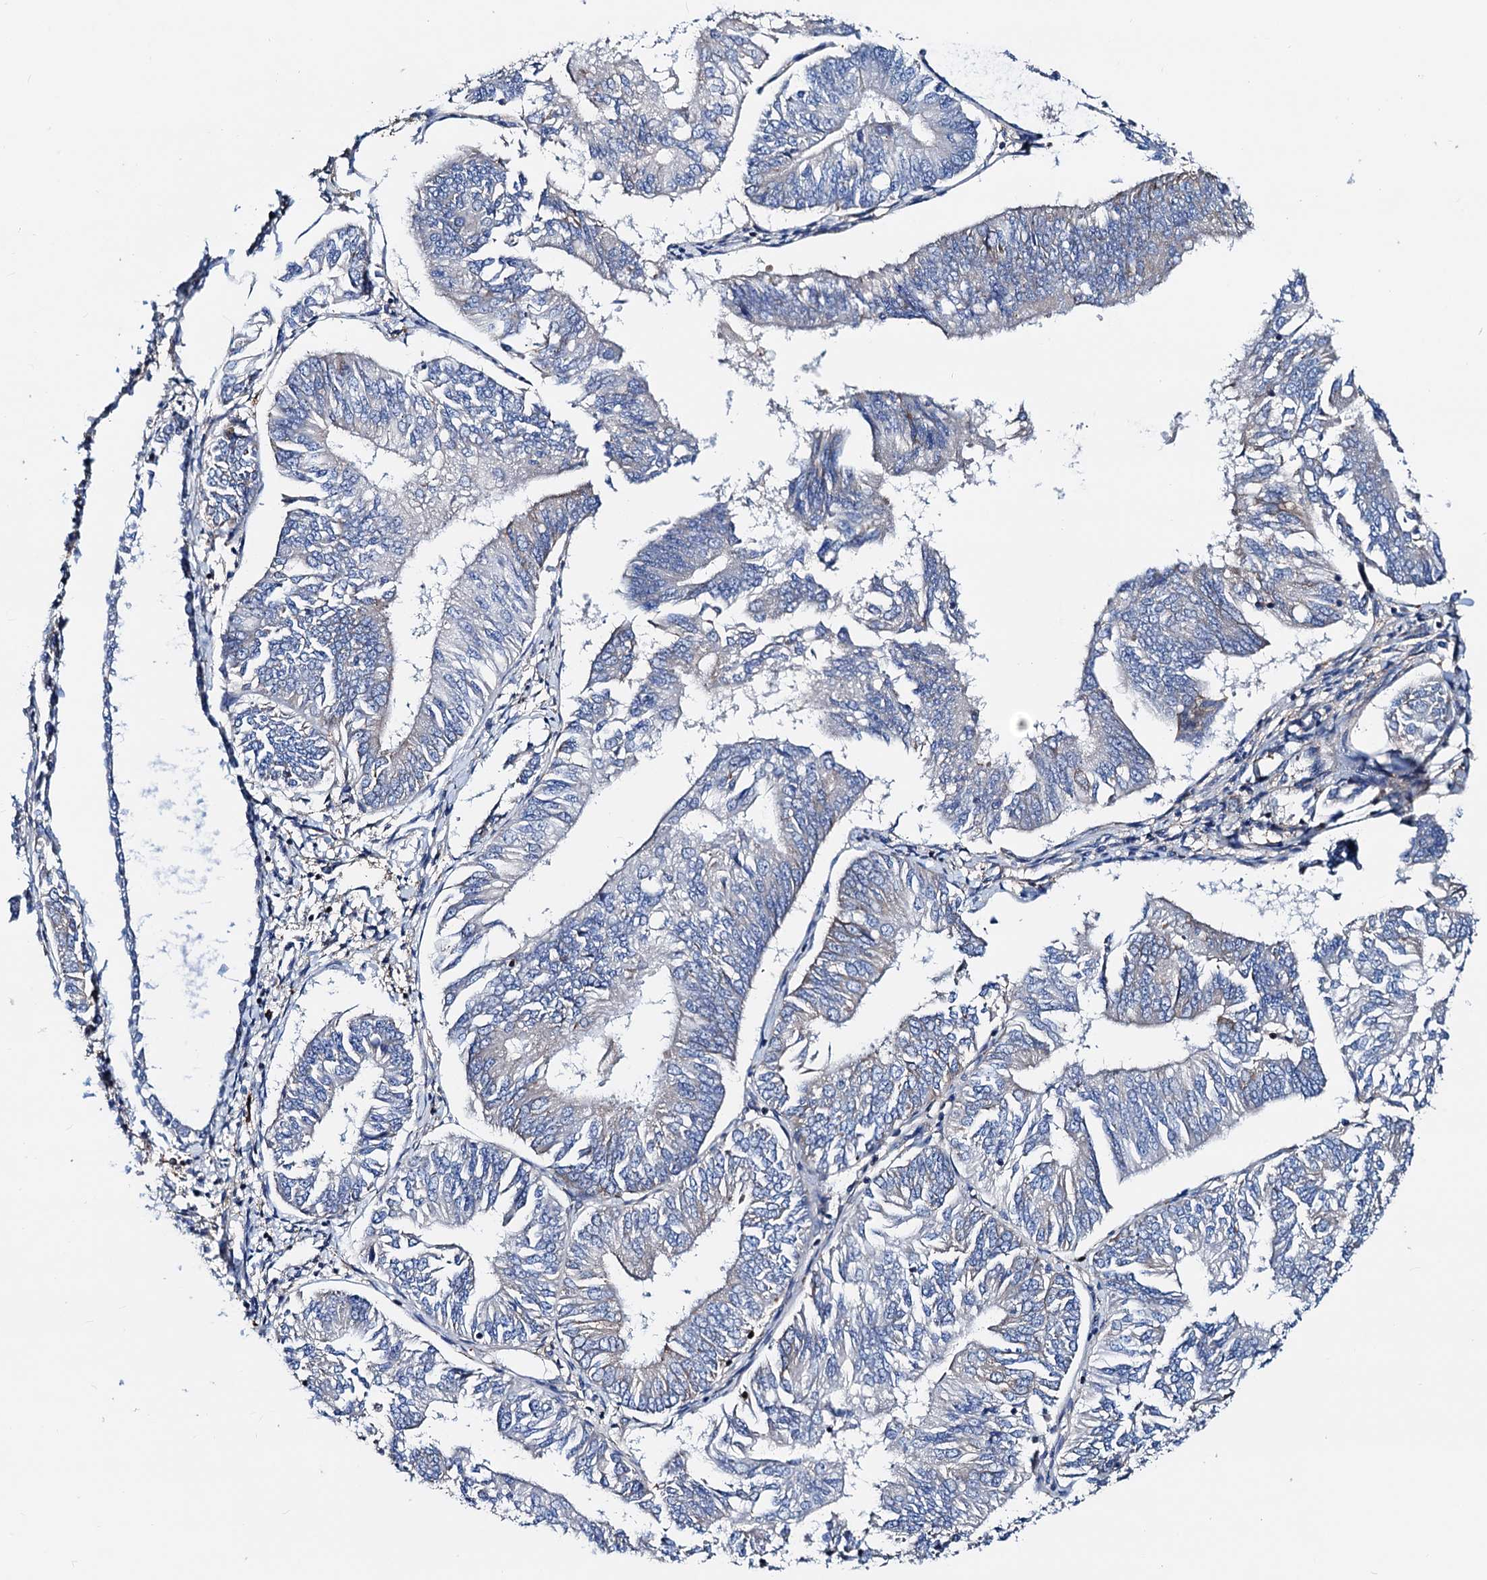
{"staining": {"intensity": "negative", "quantity": "none", "location": "none"}, "tissue": "endometrial cancer", "cell_type": "Tumor cells", "image_type": "cancer", "snomed": [{"axis": "morphology", "description": "Adenocarcinoma, NOS"}, {"axis": "topography", "description": "Endometrium"}], "caption": "A photomicrograph of endometrial cancer (adenocarcinoma) stained for a protein displays no brown staining in tumor cells.", "gene": "GCOM1", "patient": {"sex": "female", "age": 58}}